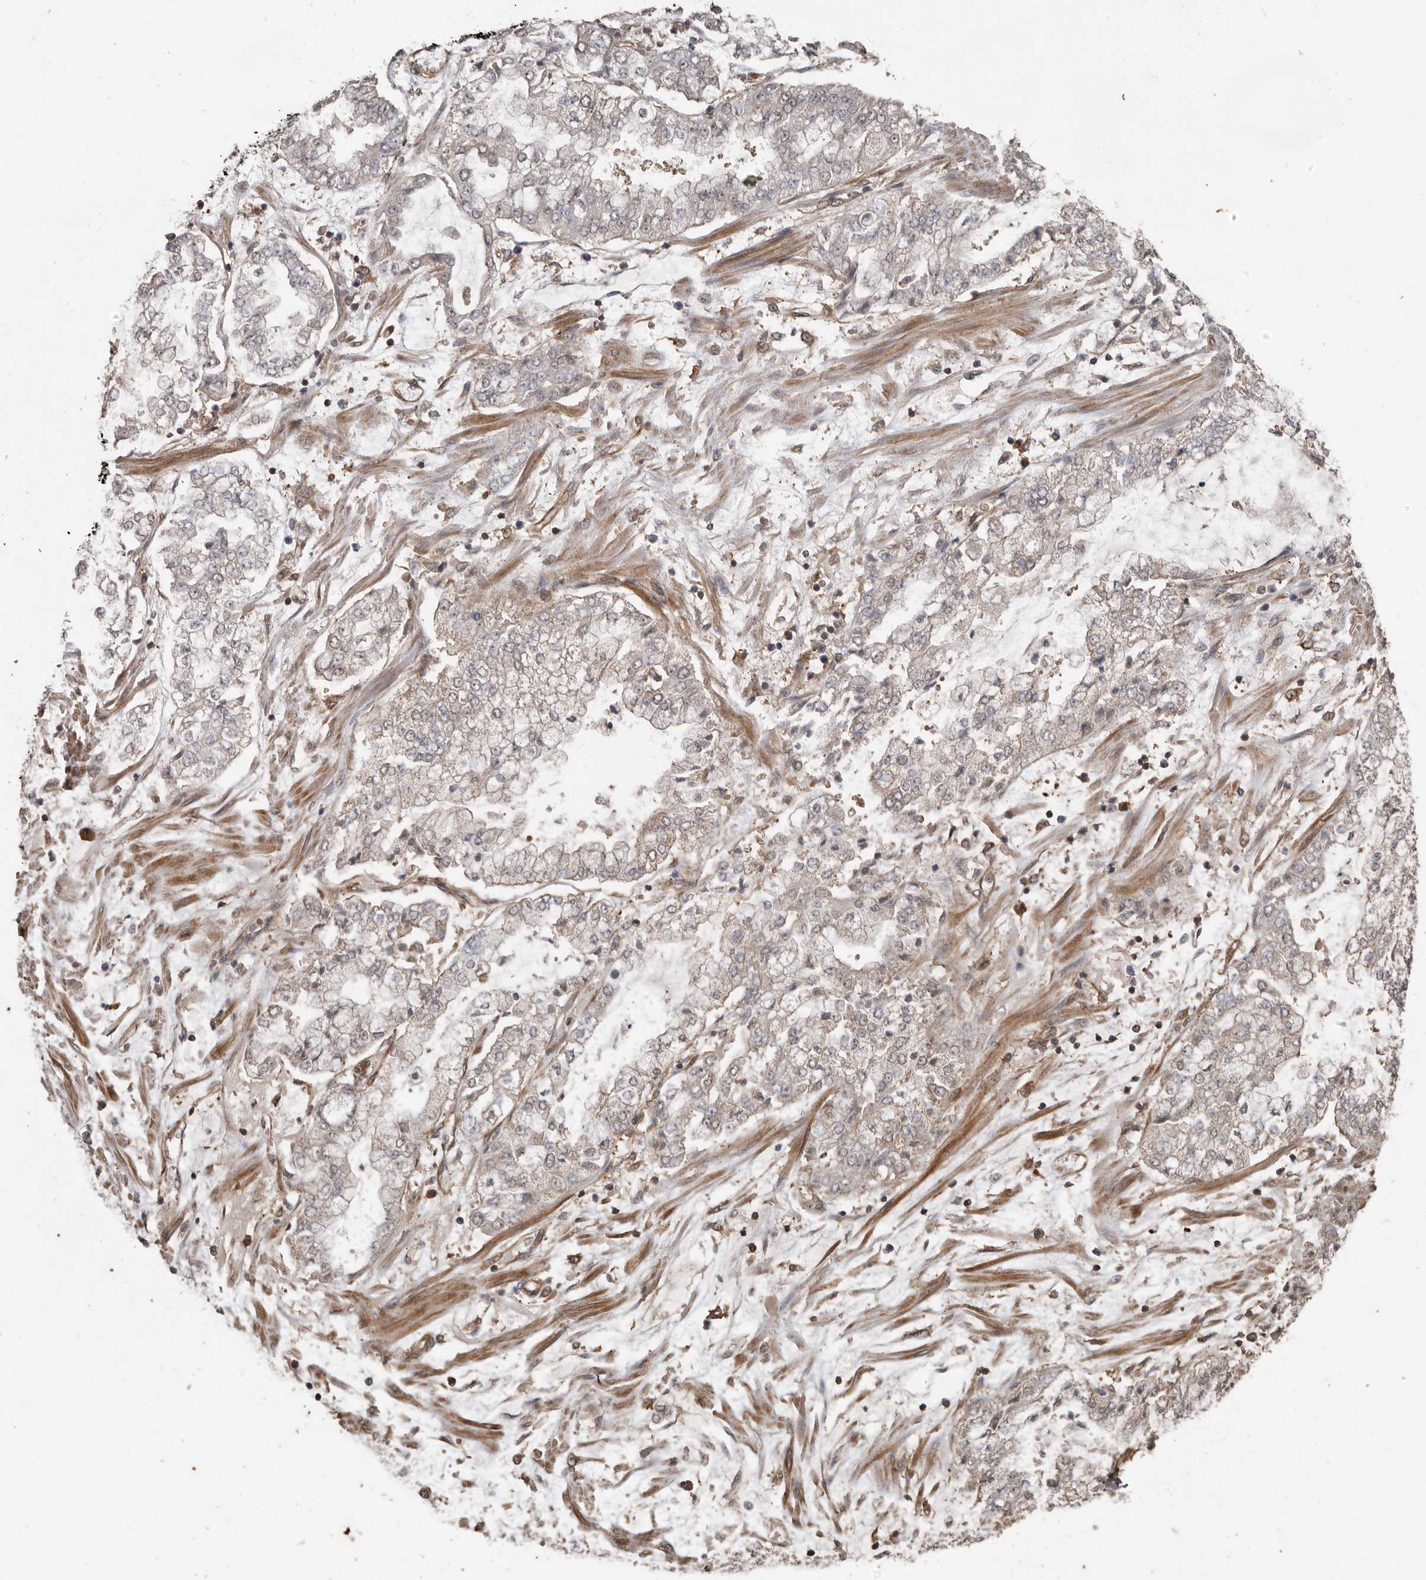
{"staining": {"intensity": "weak", "quantity": "<25%", "location": "cytoplasmic/membranous"}, "tissue": "stomach cancer", "cell_type": "Tumor cells", "image_type": "cancer", "snomed": [{"axis": "morphology", "description": "Adenocarcinoma, NOS"}, {"axis": "topography", "description": "Stomach"}], "caption": "IHC of human stomach cancer (adenocarcinoma) reveals no positivity in tumor cells.", "gene": "EXOC3L1", "patient": {"sex": "male", "age": 76}}